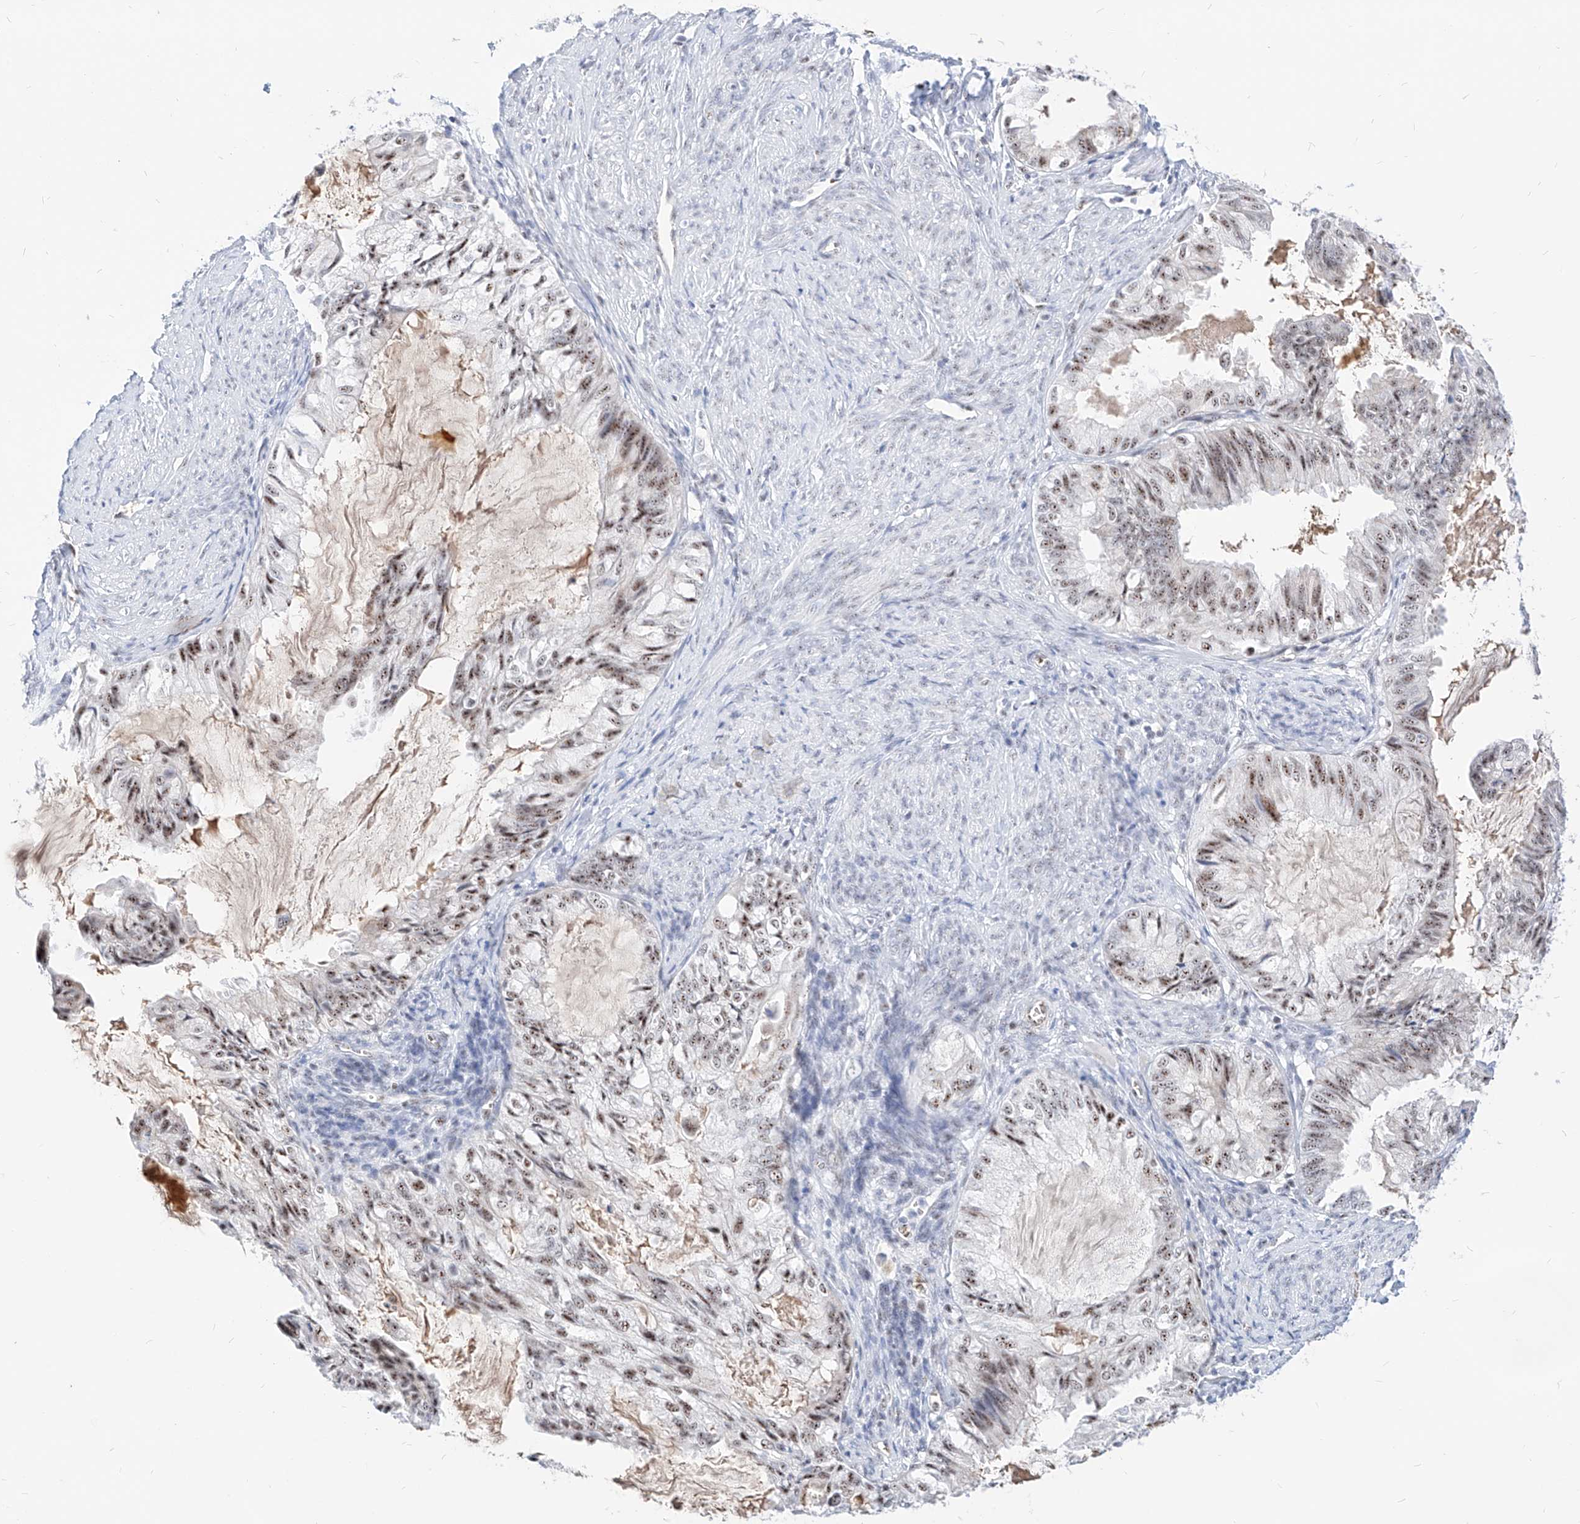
{"staining": {"intensity": "moderate", "quantity": ">75%", "location": "nuclear"}, "tissue": "cervical cancer", "cell_type": "Tumor cells", "image_type": "cancer", "snomed": [{"axis": "morphology", "description": "Normal tissue, NOS"}, {"axis": "morphology", "description": "Adenocarcinoma, NOS"}, {"axis": "topography", "description": "Cervix"}, {"axis": "topography", "description": "Endometrium"}], "caption": "About >75% of tumor cells in cervical cancer display moderate nuclear protein staining as visualized by brown immunohistochemical staining.", "gene": "ZFP42", "patient": {"sex": "female", "age": 86}}